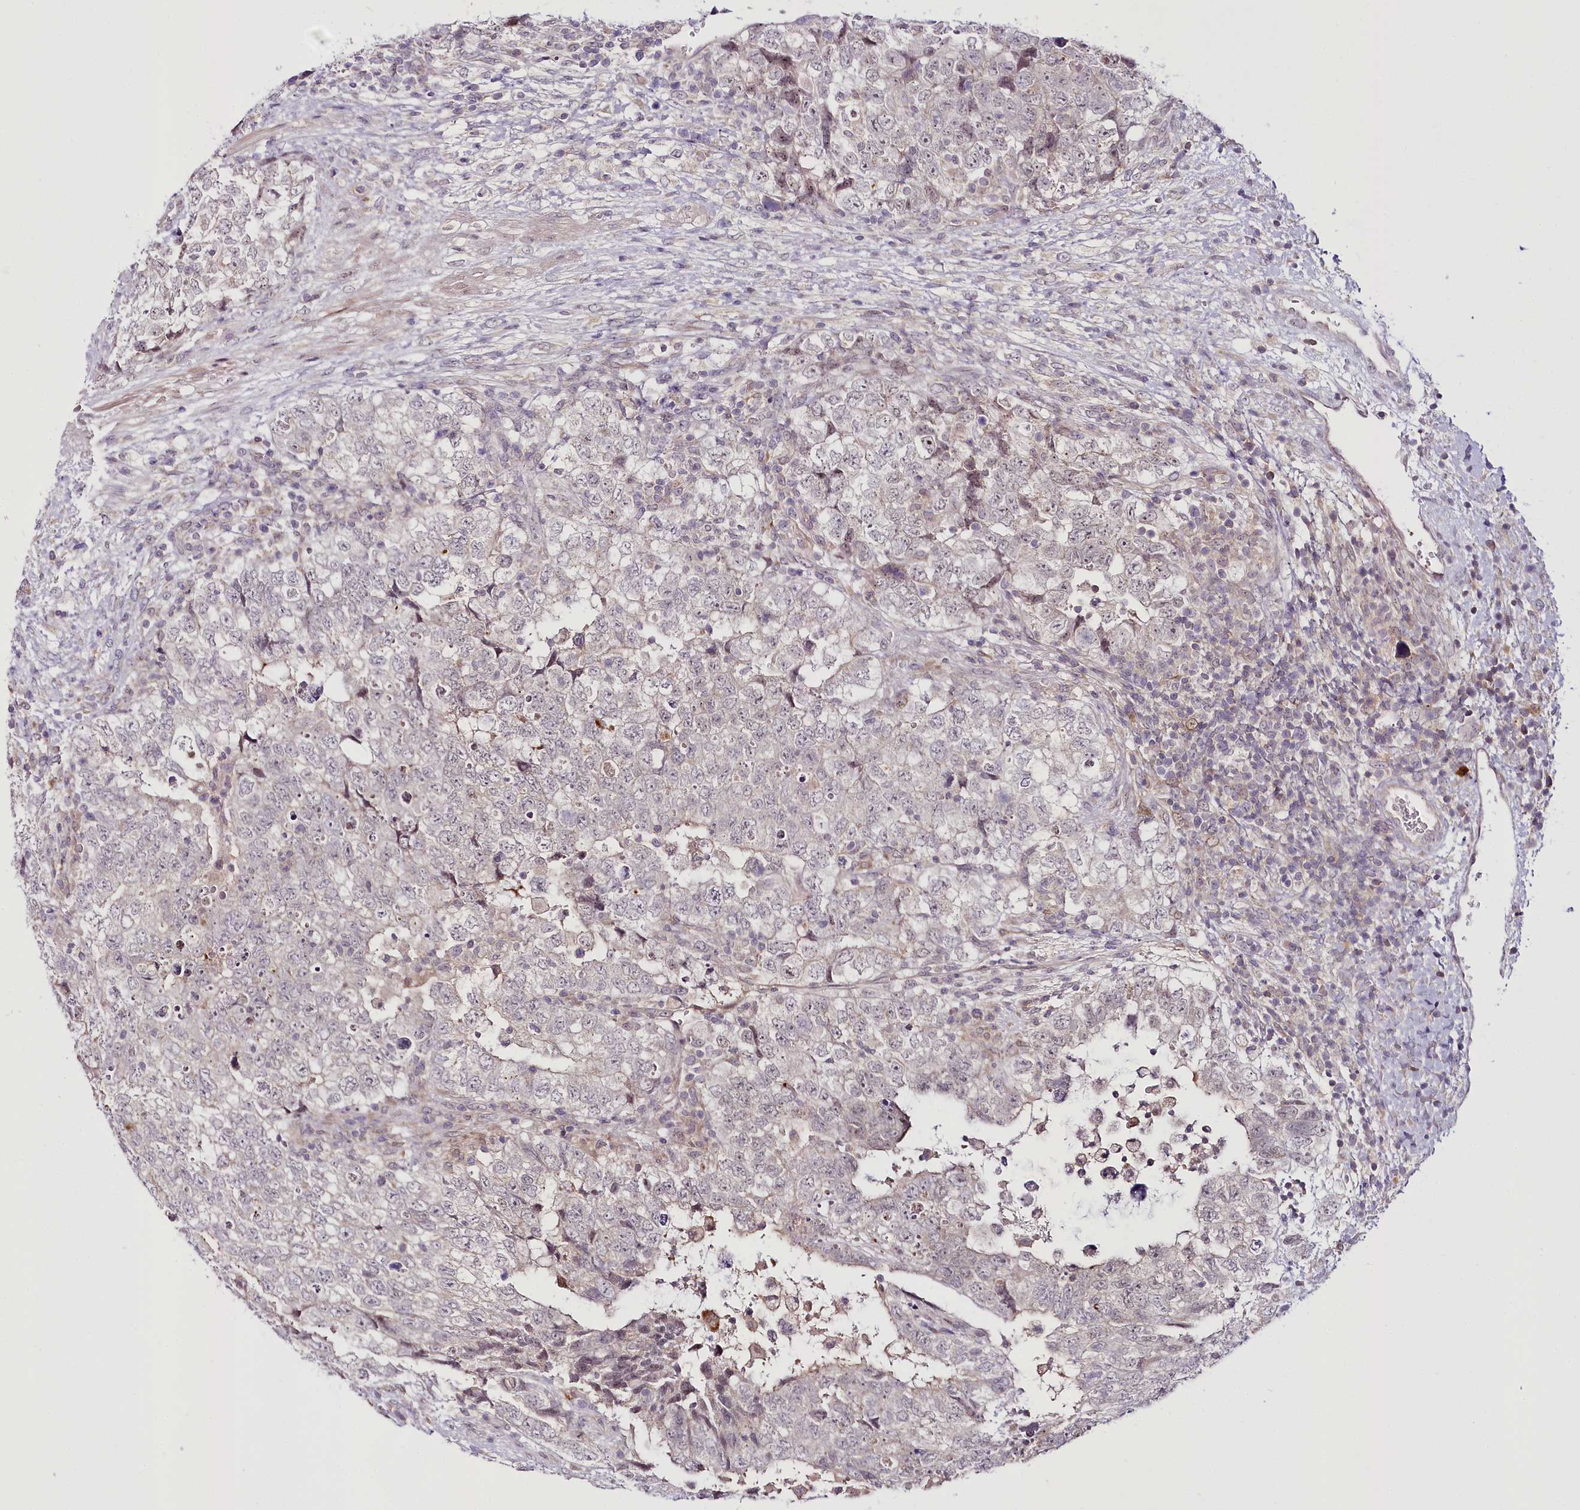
{"staining": {"intensity": "negative", "quantity": "none", "location": "none"}, "tissue": "testis cancer", "cell_type": "Tumor cells", "image_type": "cancer", "snomed": [{"axis": "morphology", "description": "Carcinoma, Embryonal, NOS"}, {"axis": "topography", "description": "Testis"}], "caption": "High power microscopy photomicrograph of an IHC histopathology image of testis cancer, revealing no significant positivity in tumor cells.", "gene": "VWA5A", "patient": {"sex": "male", "age": 37}}